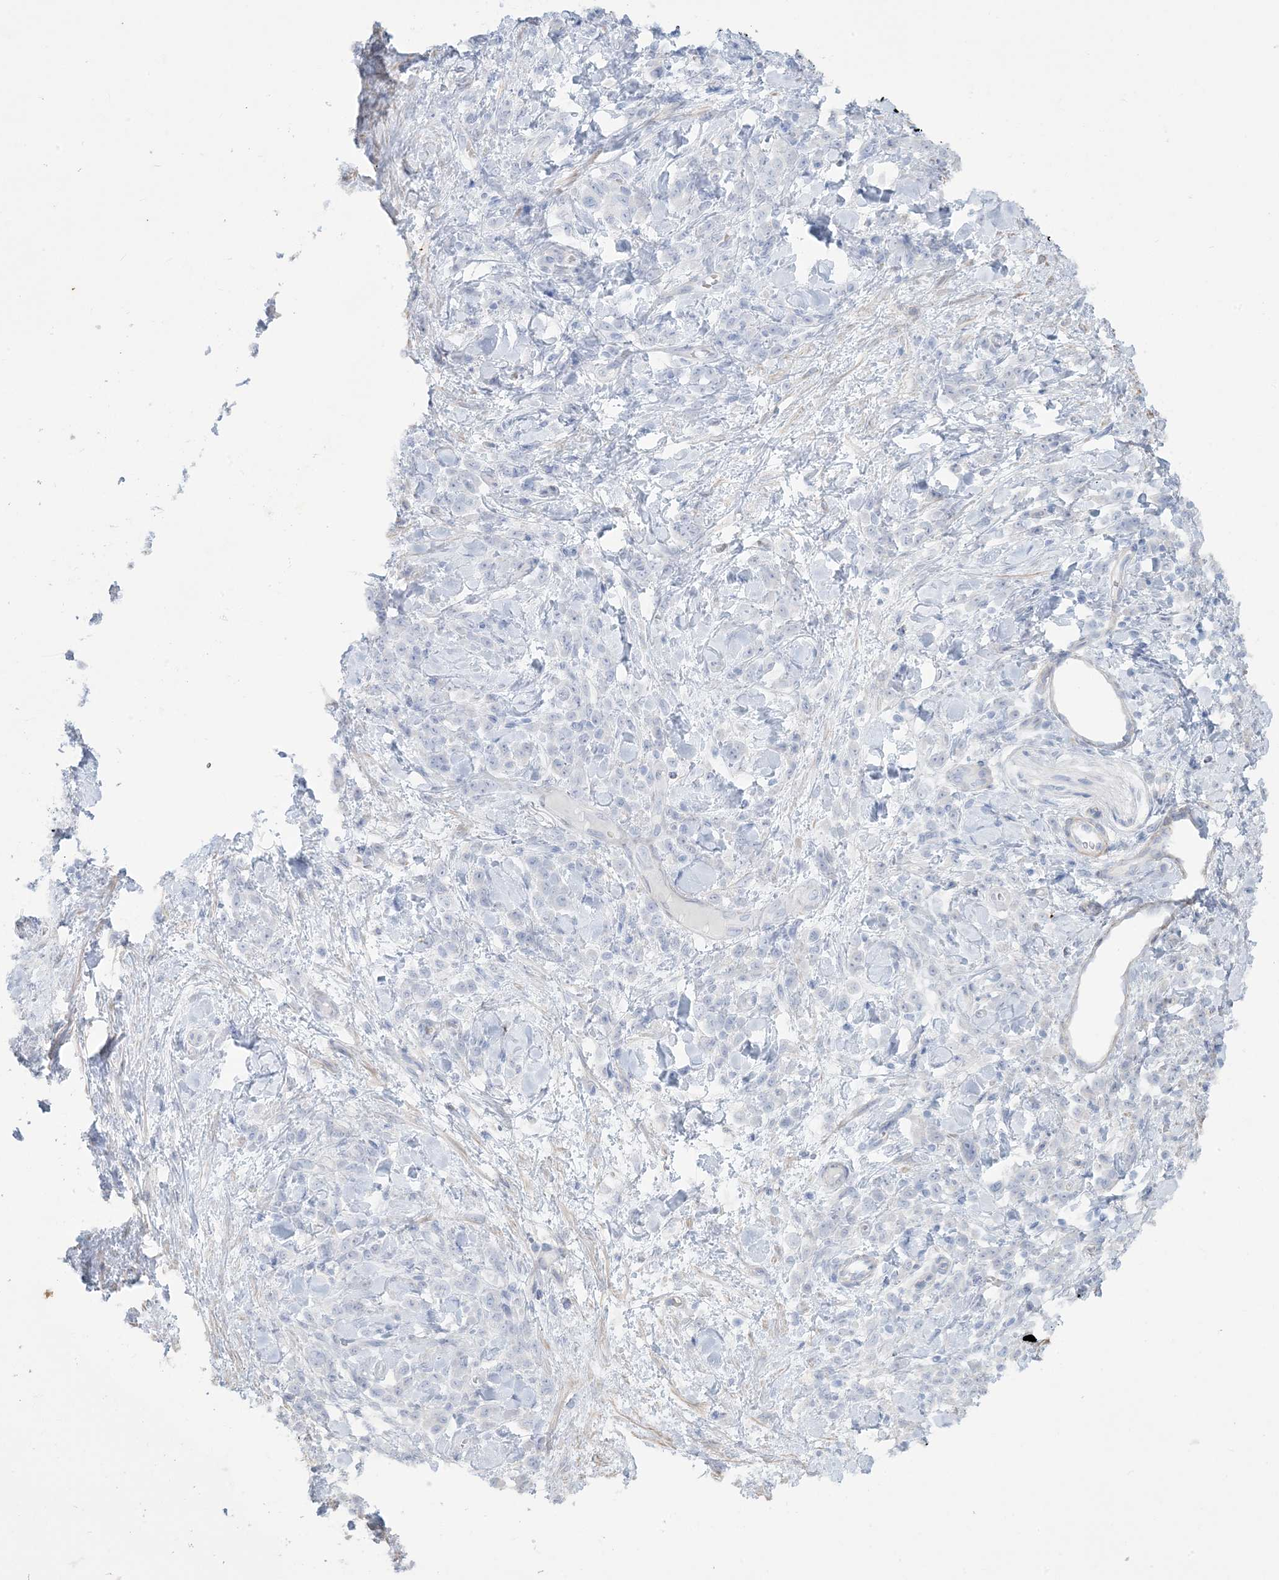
{"staining": {"intensity": "negative", "quantity": "none", "location": "none"}, "tissue": "stomach cancer", "cell_type": "Tumor cells", "image_type": "cancer", "snomed": [{"axis": "morphology", "description": "Normal tissue, NOS"}, {"axis": "morphology", "description": "Adenocarcinoma, NOS"}, {"axis": "topography", "description": "Stomach"}], "caption": "A histopathology image of human stomach adenocarcinoma is negative for staining in tumor cells.", "gene": "AGXT", "patient": {"sex": "male", "age": 82}}